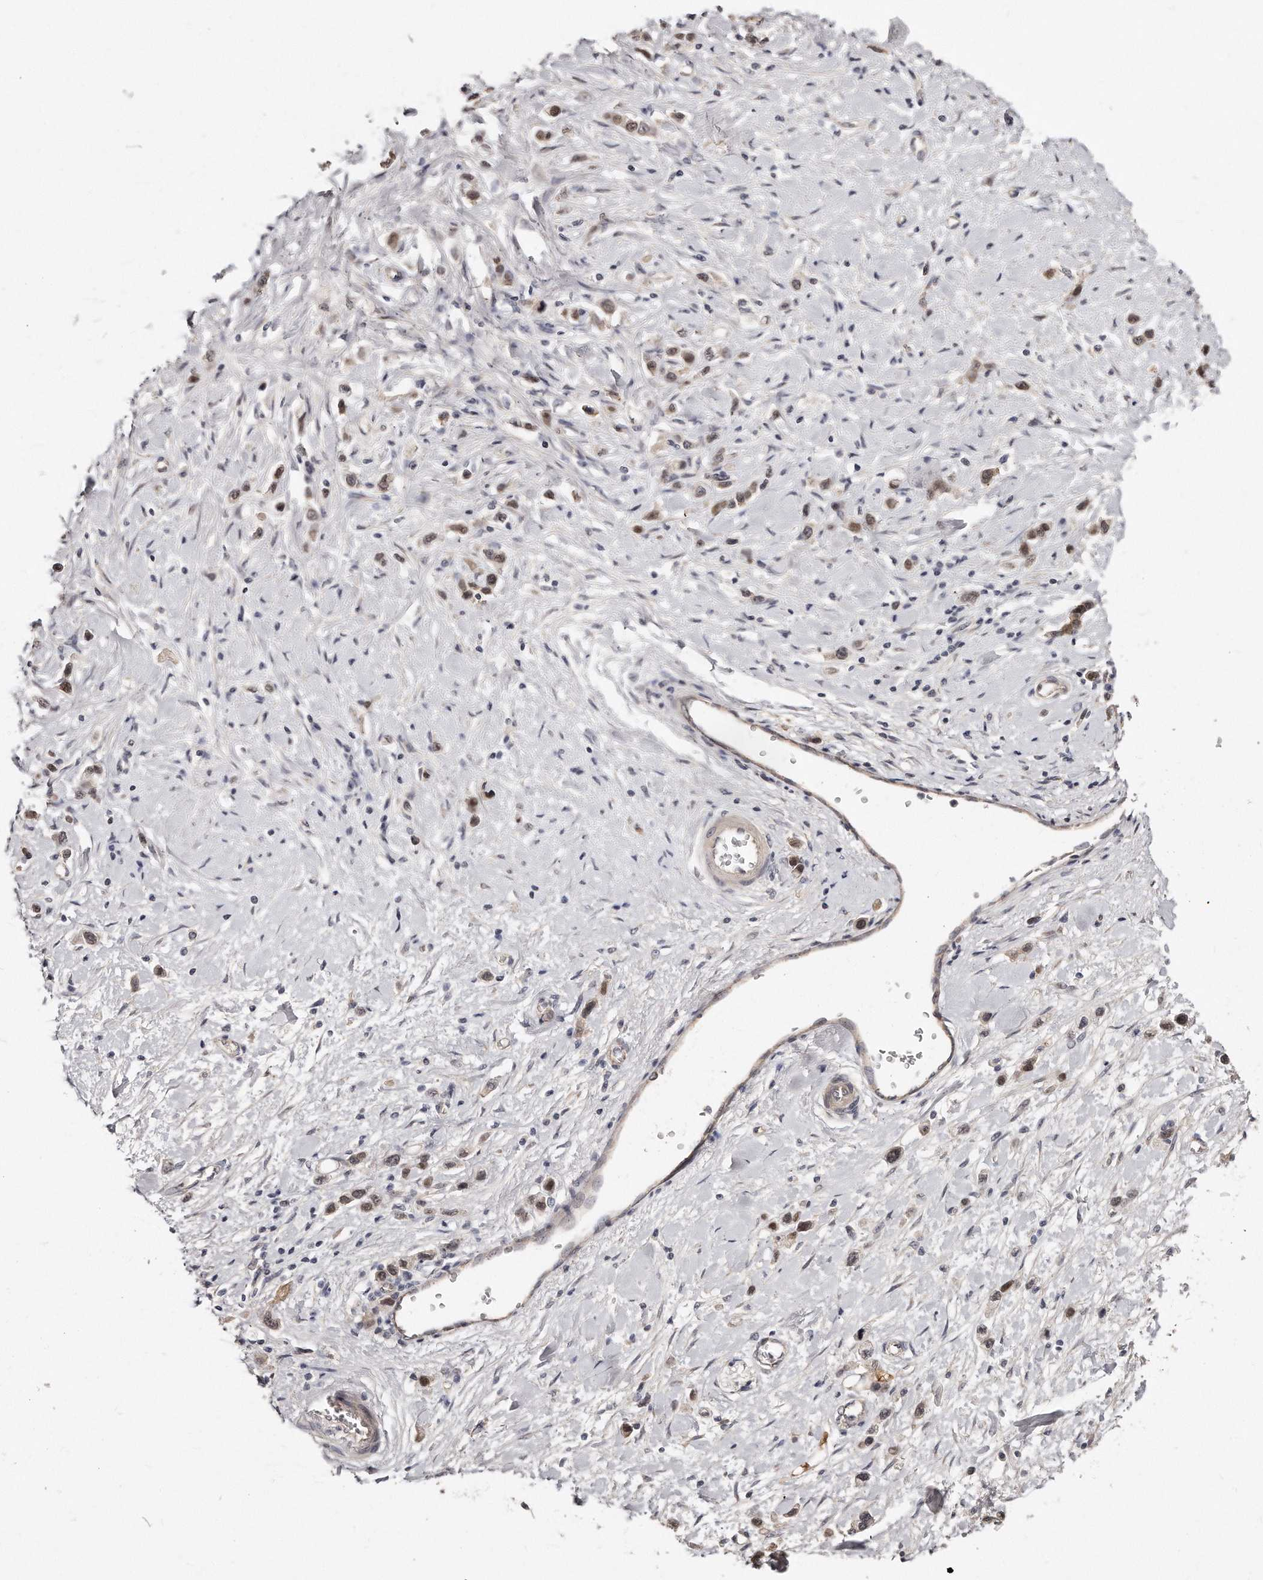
{"staining": {"intensity": "weak", "quantity": "25%-75%", "location": "cytoplasmic/membranous,nuclear"}, "tissue": "stomach cancer", "cell_type": "Tumor cells", "image_type": "cancer", "snomed": [{"axis": "morphology", "description": "Adenocarcinoma, NOS"}, {"axis": "topography", "description": "Stomach"}], "caption": "Immunohistochemical staining of stomach adenocarcinoma exhibits low levels of weak cytoplasmic/membranous and nuclear protein staining in about 25%-75% of tumor cells.", "gene": "CASZ1", "patient": {"sex": "female", "age": 65}}